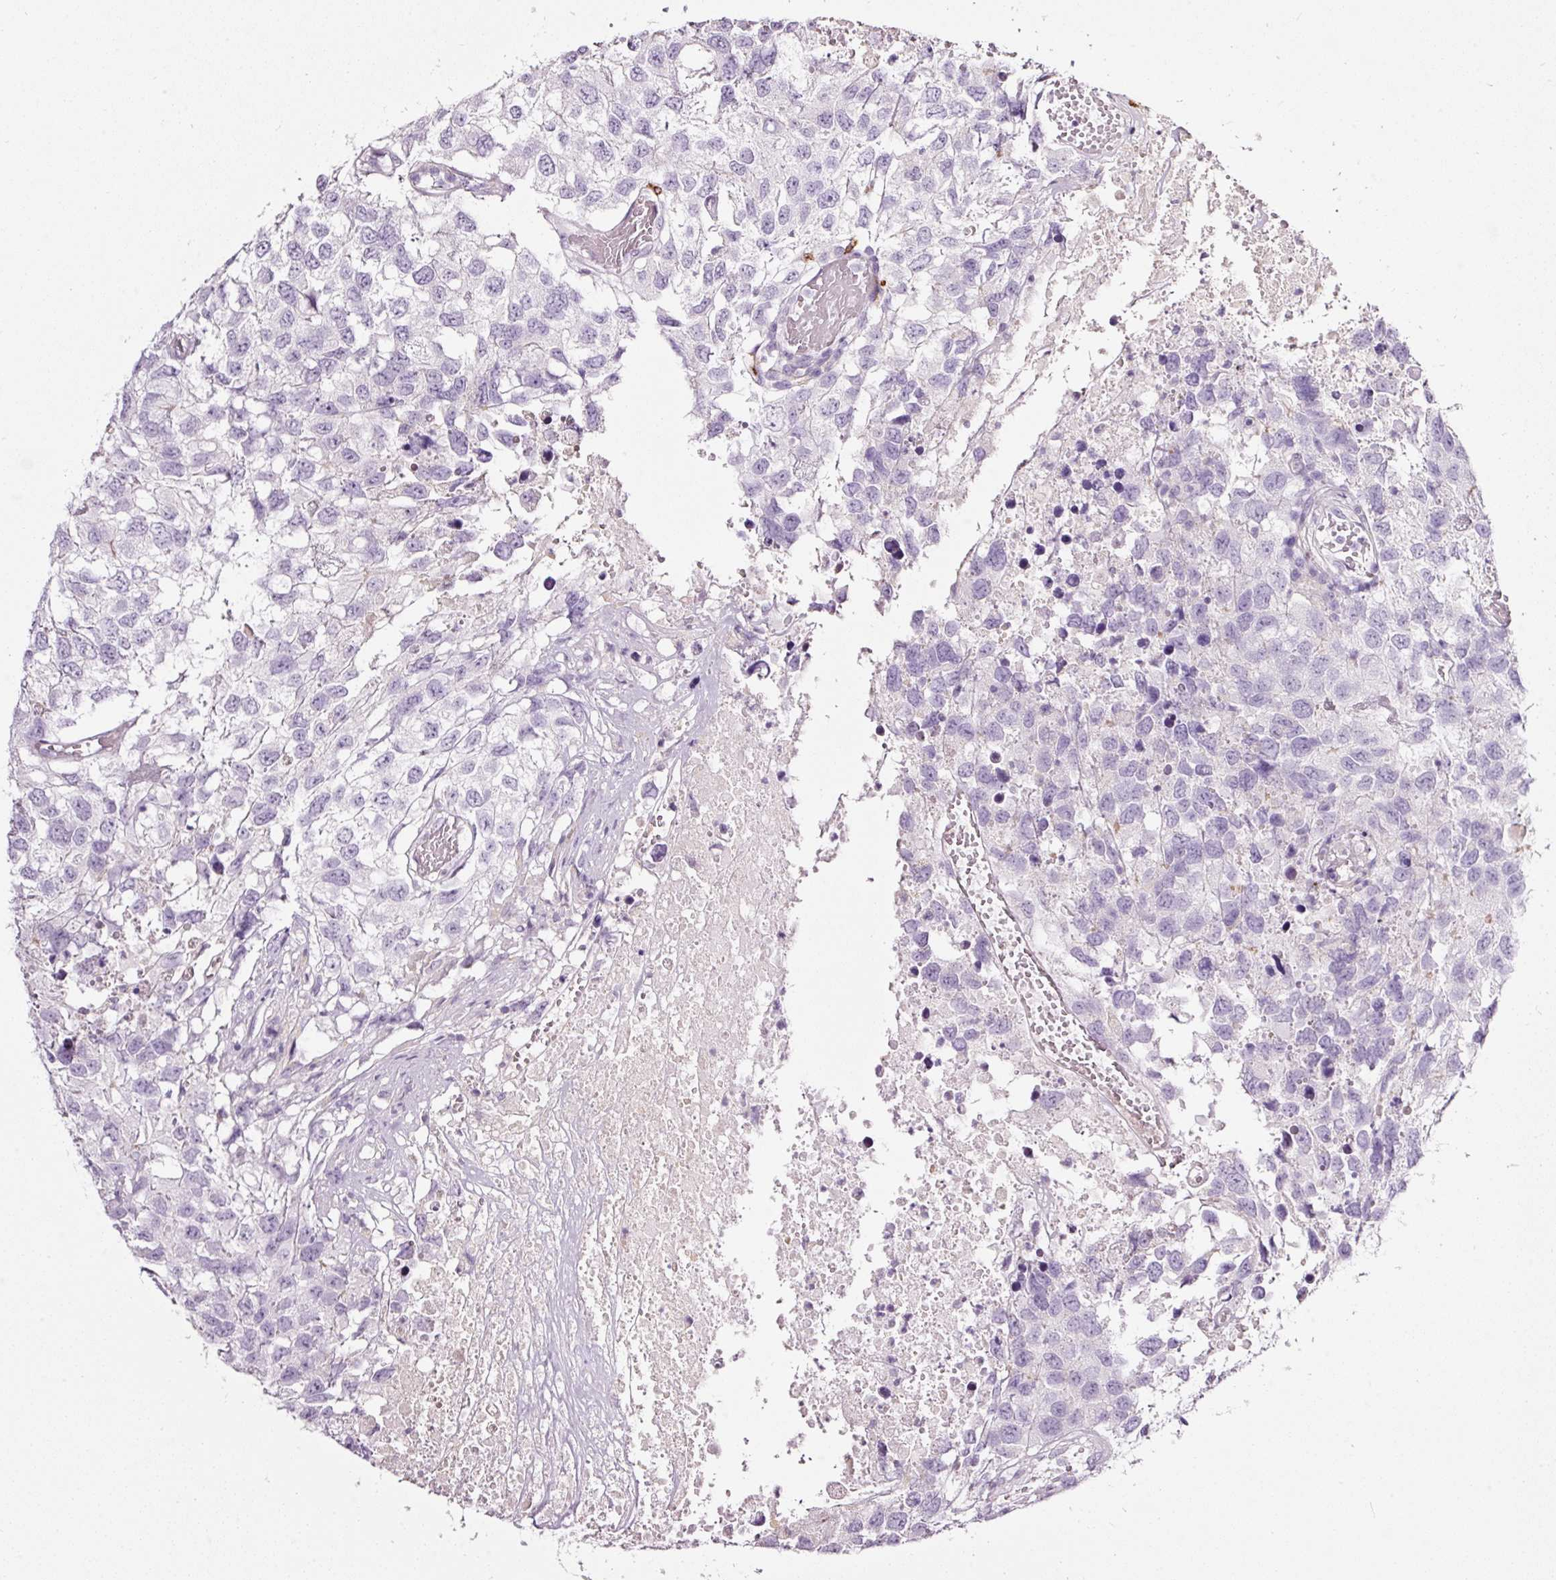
{"staining": {"intensity": "negative", "quantity": "none", "location": "none"}, "tissue": "testis cancer", "cell_type": "Tumor cells", "image_type": "cancer", "snomed": [{"axis": "morphology", "description": "Carcinoma, Embryonal, NOS"}, {"axis": "topography", "description": "Testis"}], "caption": "This photomicrograph is of testis embryonal carcinoma stained with IHC to label a protein in brown with the nuclei are counter-stained blue. There is no expression in tumor cells.", "gene": "CYB561A3", "patient": {"sex": "male", "age": 83}}